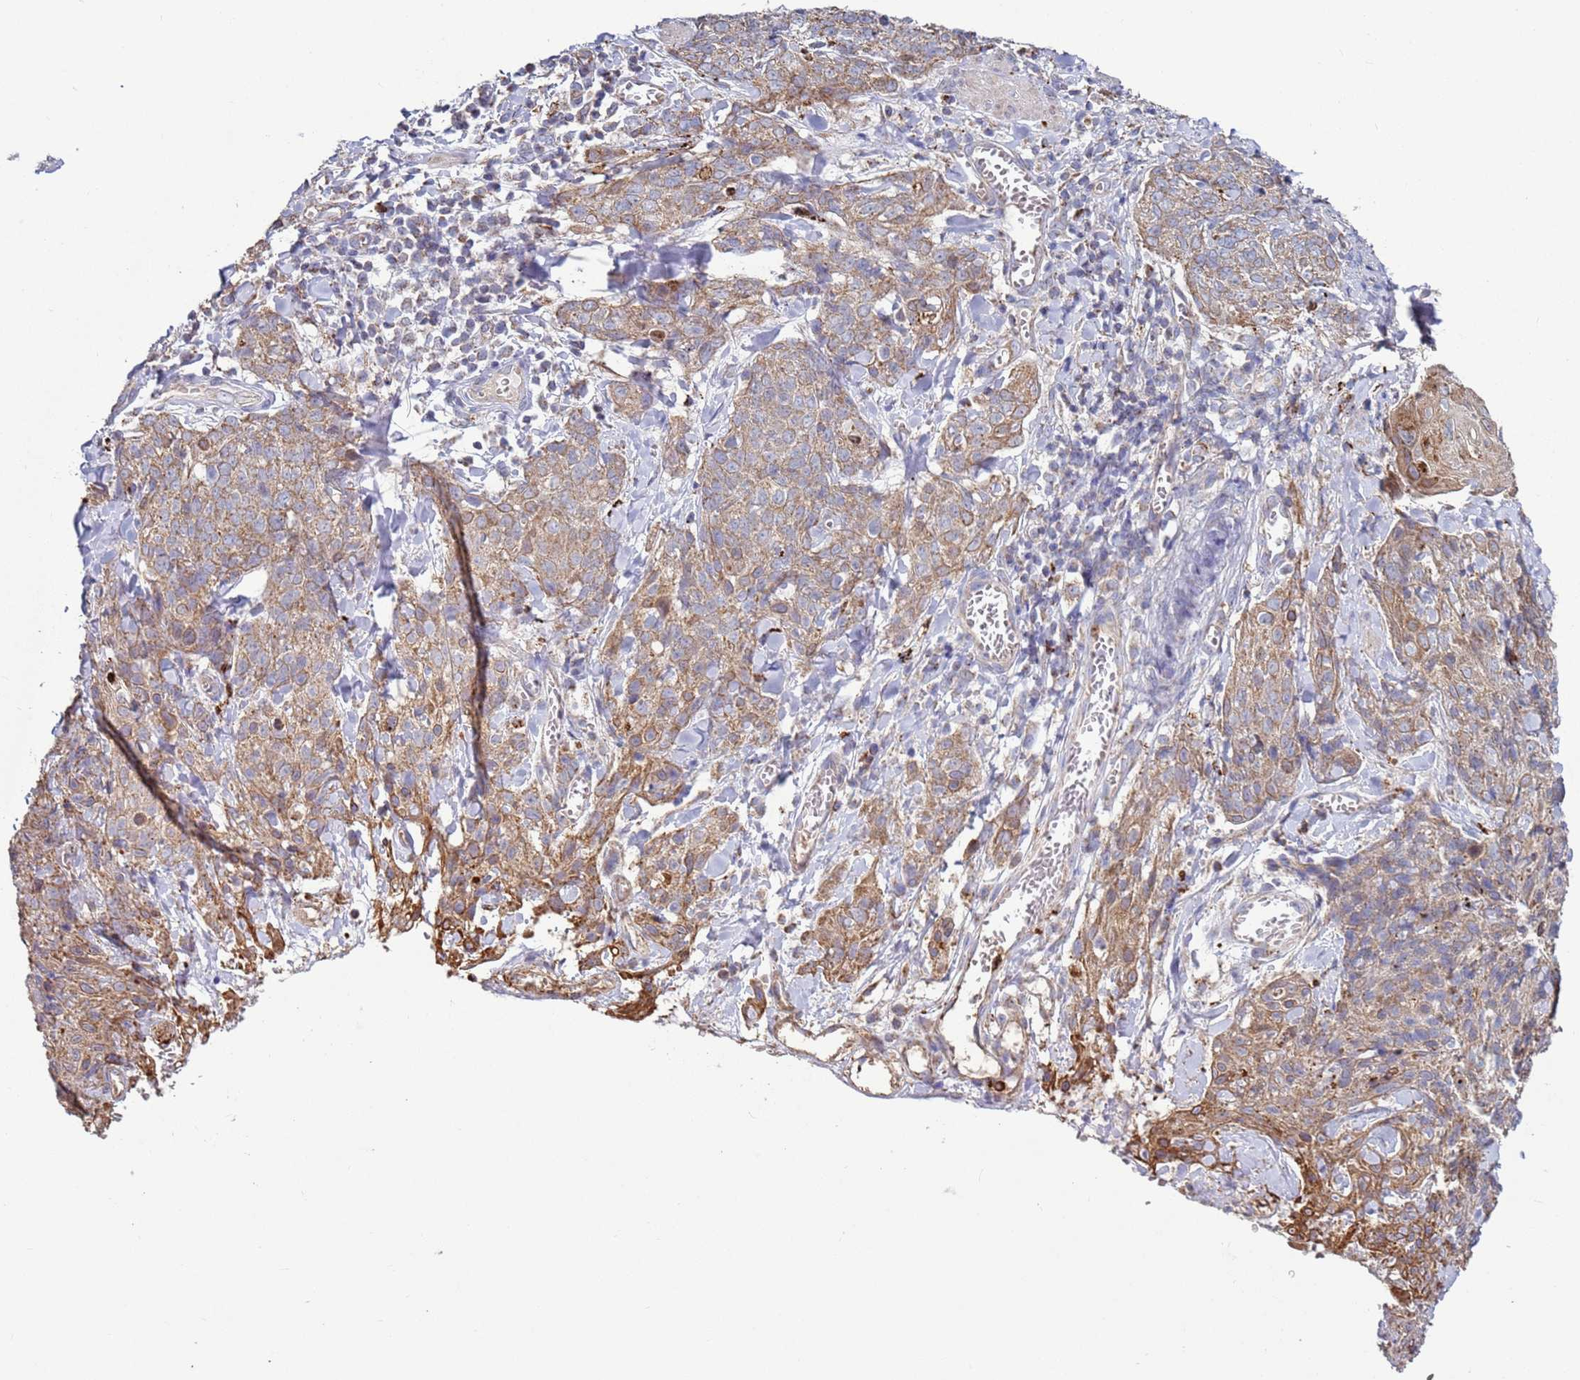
{"staining": {"intensity": "moderate", "quantity": "25%-75%", "location": "cytoplasmic/membranous"}, "tissue": "skin cancer", "cell_type": "Tumor cells", "image_type": "cancer", "snomed": [{"axis": "morphology", "description": "Squamous cell carcinoma, NOS"}, {"axis": "topography", "description": "Skin"}, {"axis": "topography", "description": "Vulva"}], "caption": "Immunohistochemistry (IHC) of human squamous cell carcinoma (skin) reveals medium levels of moderate cytoplasmic/membranous staining in approximately 25%-75% of tumor cells. The staining is performed using DAB brown chromogen to label protein expression. The nuclei are counter-stained blue using hematoxylin.", "gene": "FBXO33", "patient": {"sex": "female", "age": 85}}